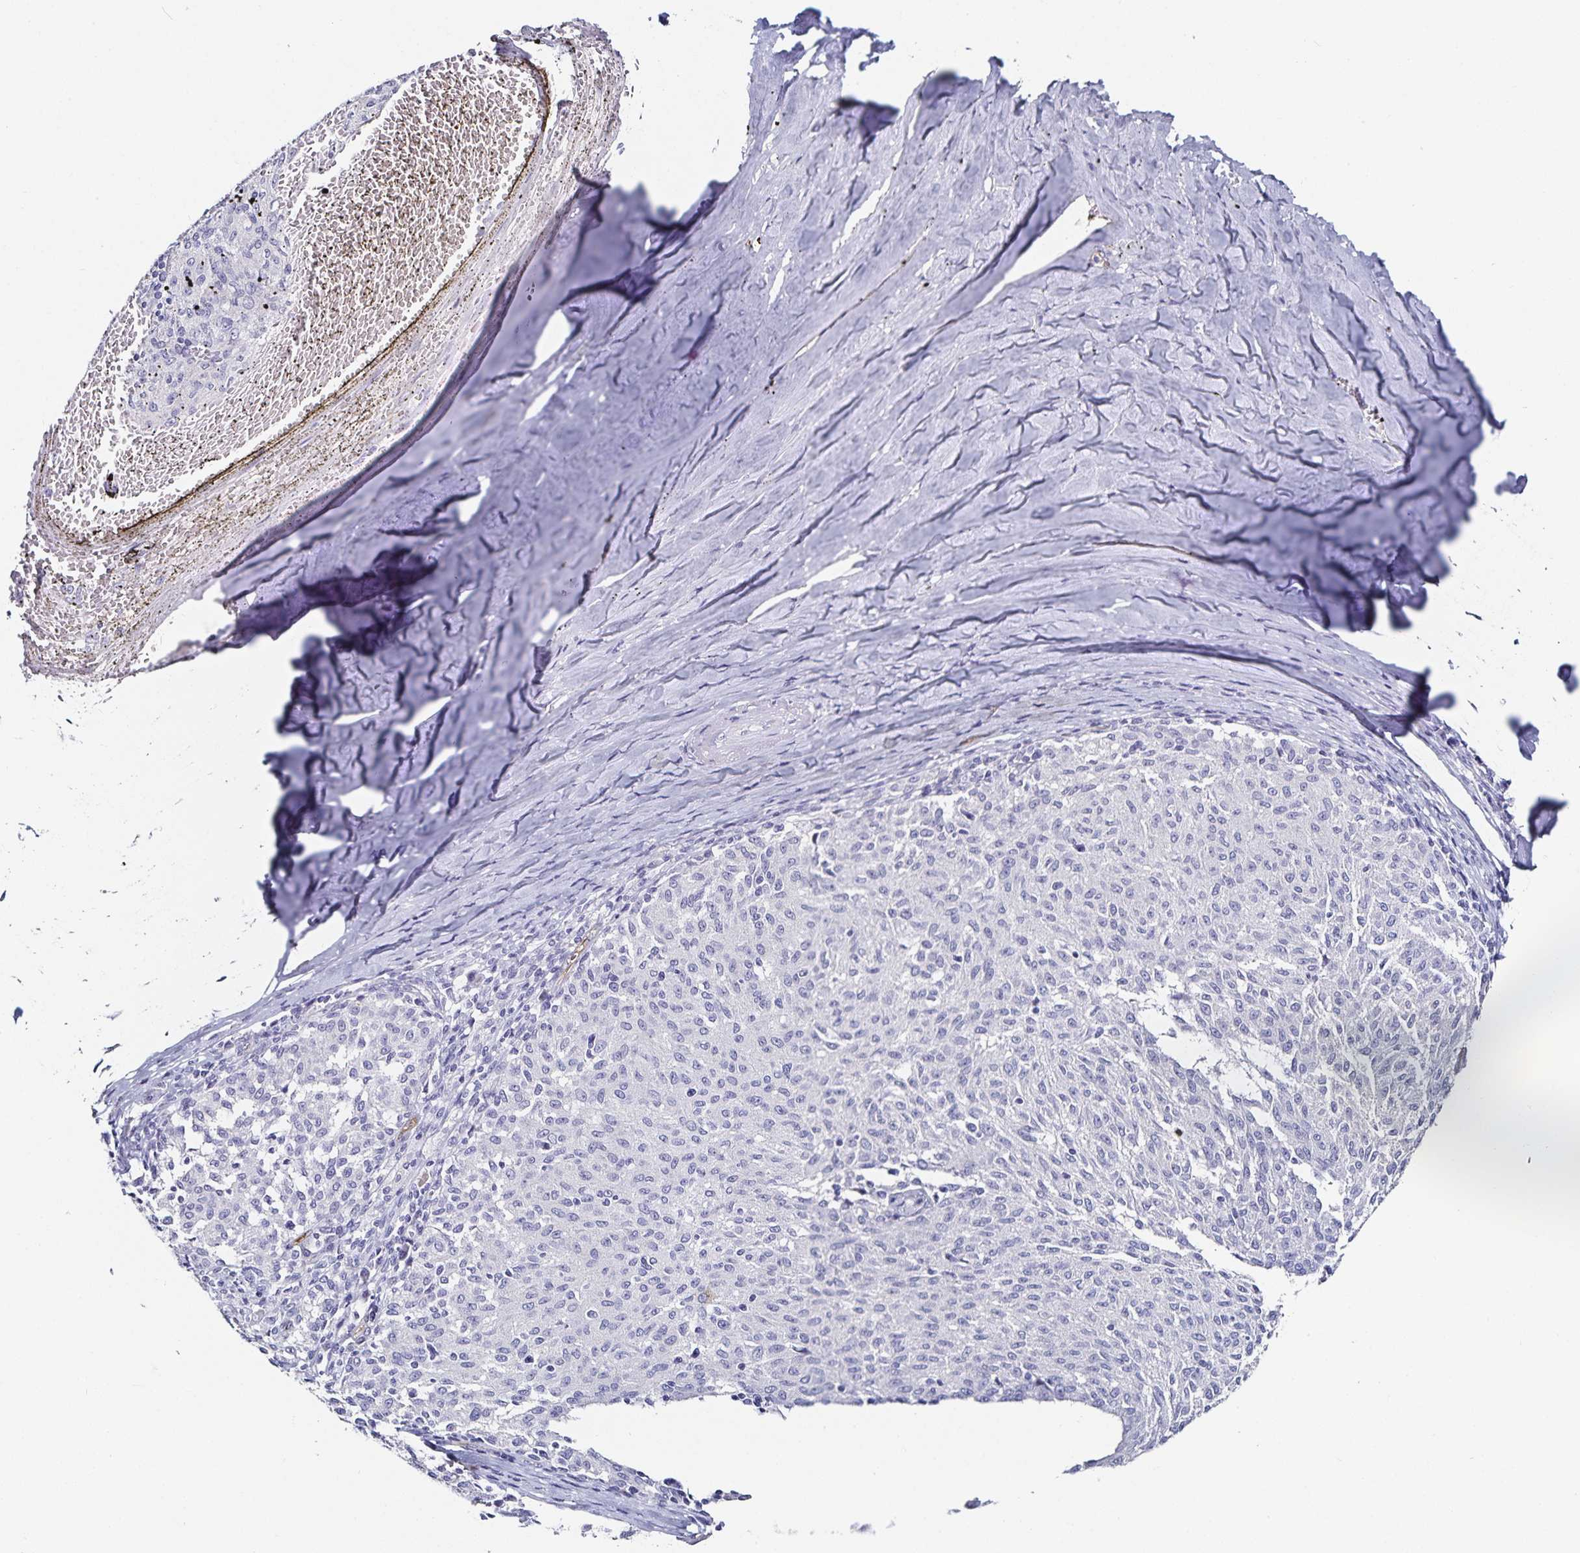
{"staining": {"intensity": "negative", "quantity": "none", "location": "none"}, "tissue": "melanoma", "cell_type": "Tumor cells", "image_type": "cancer", "snomed": [{"axis": "morphology", "description": "Malignant melanoma, NOS"}, {"axis": "topography", "description": "Skin"}], "caption": "Immunohistochemistry (IHC) of malignant melanoma exhibits no expression in tumor cells.", "gene": "TSPAN7", "patient": {"sex": "female", "age": 72}}